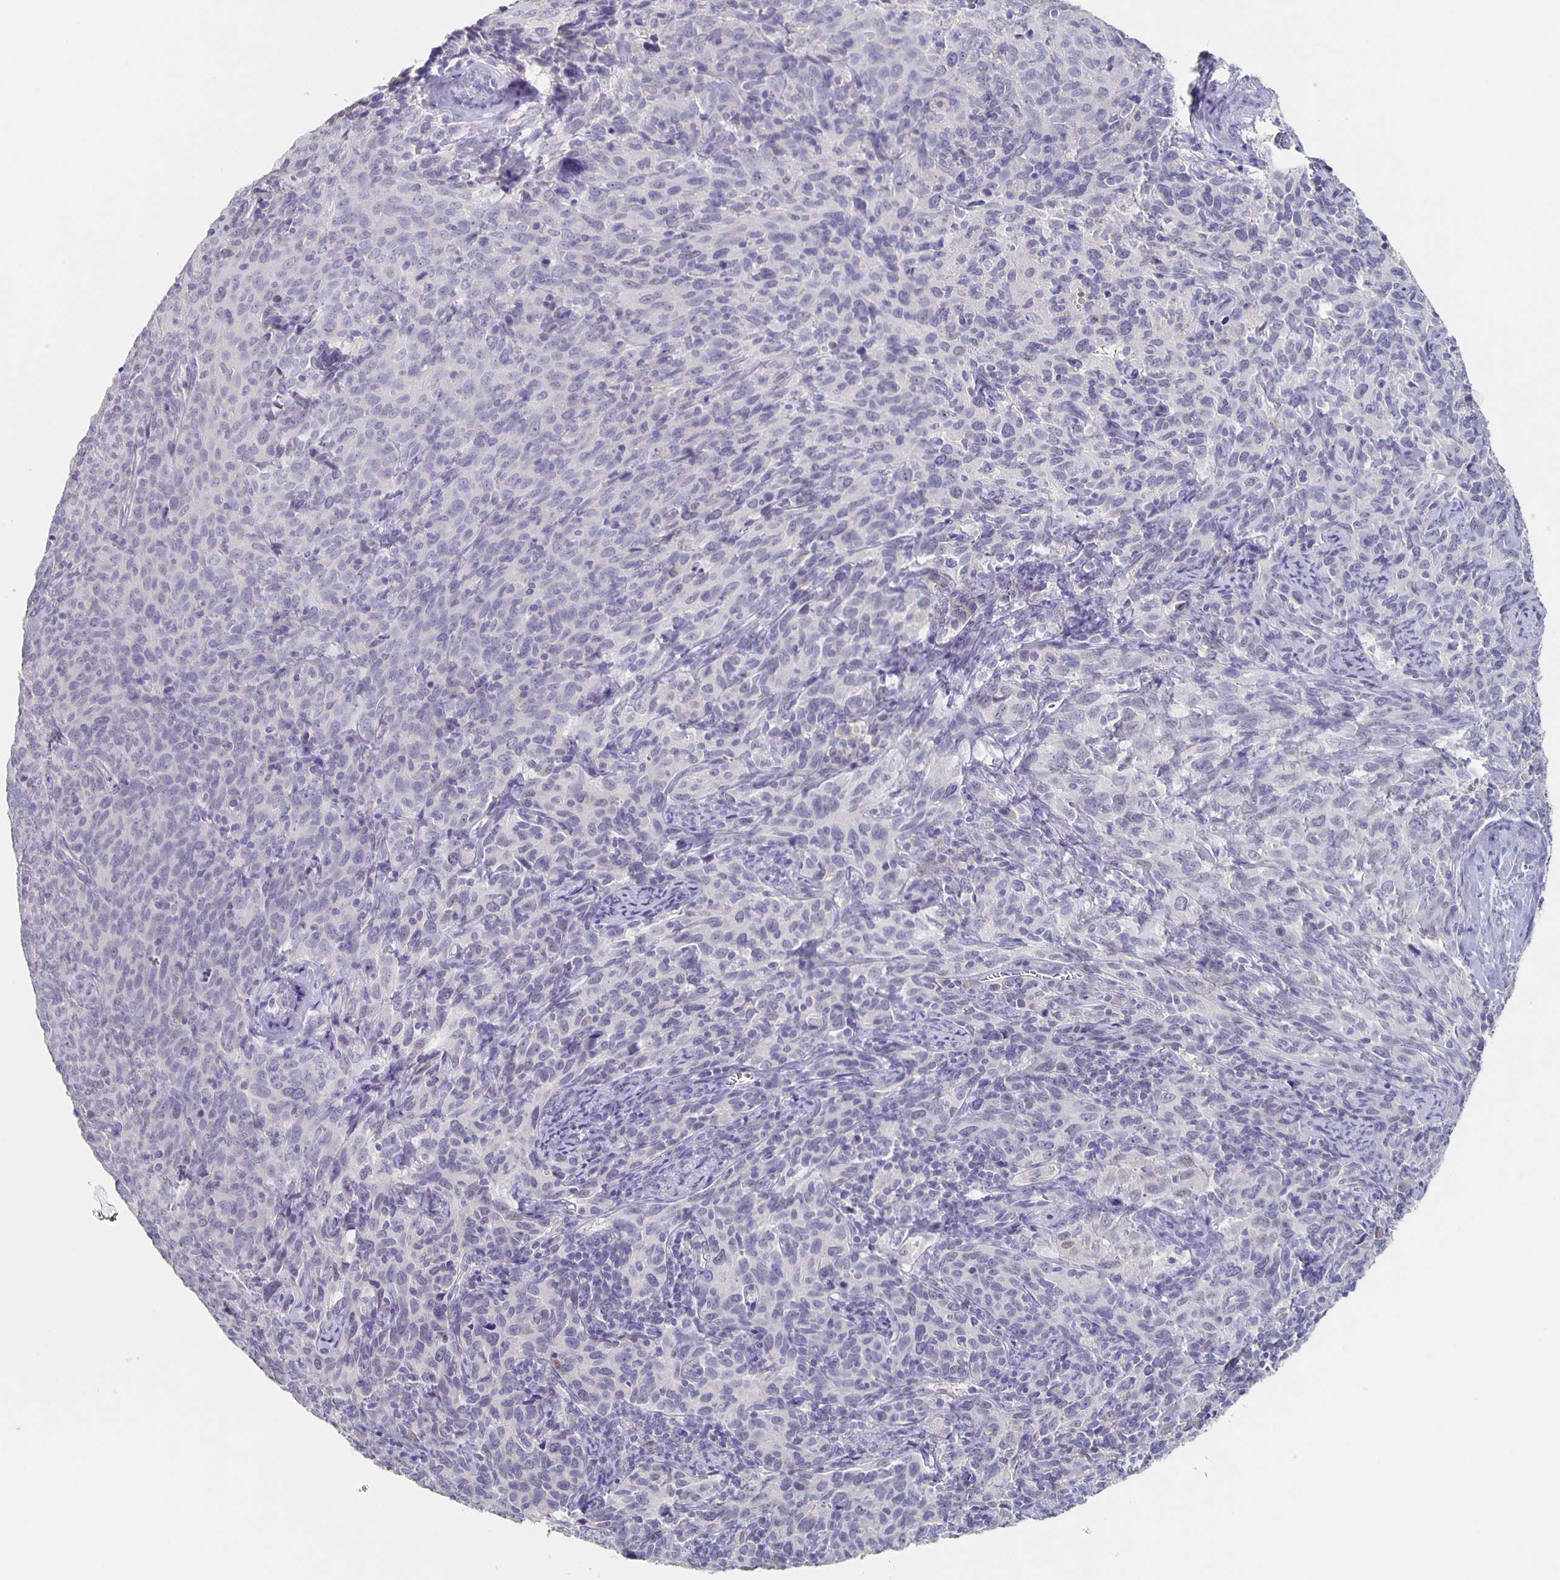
{"staining": {"intensity": "negative", "quantity": "none", "location": "none"}, "tissue": "cervical cancer", "cell_type": "Tumor cells", "image_type": "cancer", "snomed": [{"axis": "morphology", "description": "Squamous cell carcinoma, NOS"}, {"axis": "topography", "description": "Cervix"}], "caption": "Protein analysis of squamous cell carcinoma (cervical) exhibits no significant positivity in tumor cells. (Stains: DAB IHC with hematoxylin counter stain, Microscopy: brightfield microscopy at high magnification).", "gene": "CACNA2D2", "patient": {"sex": "female", "age": 51}}